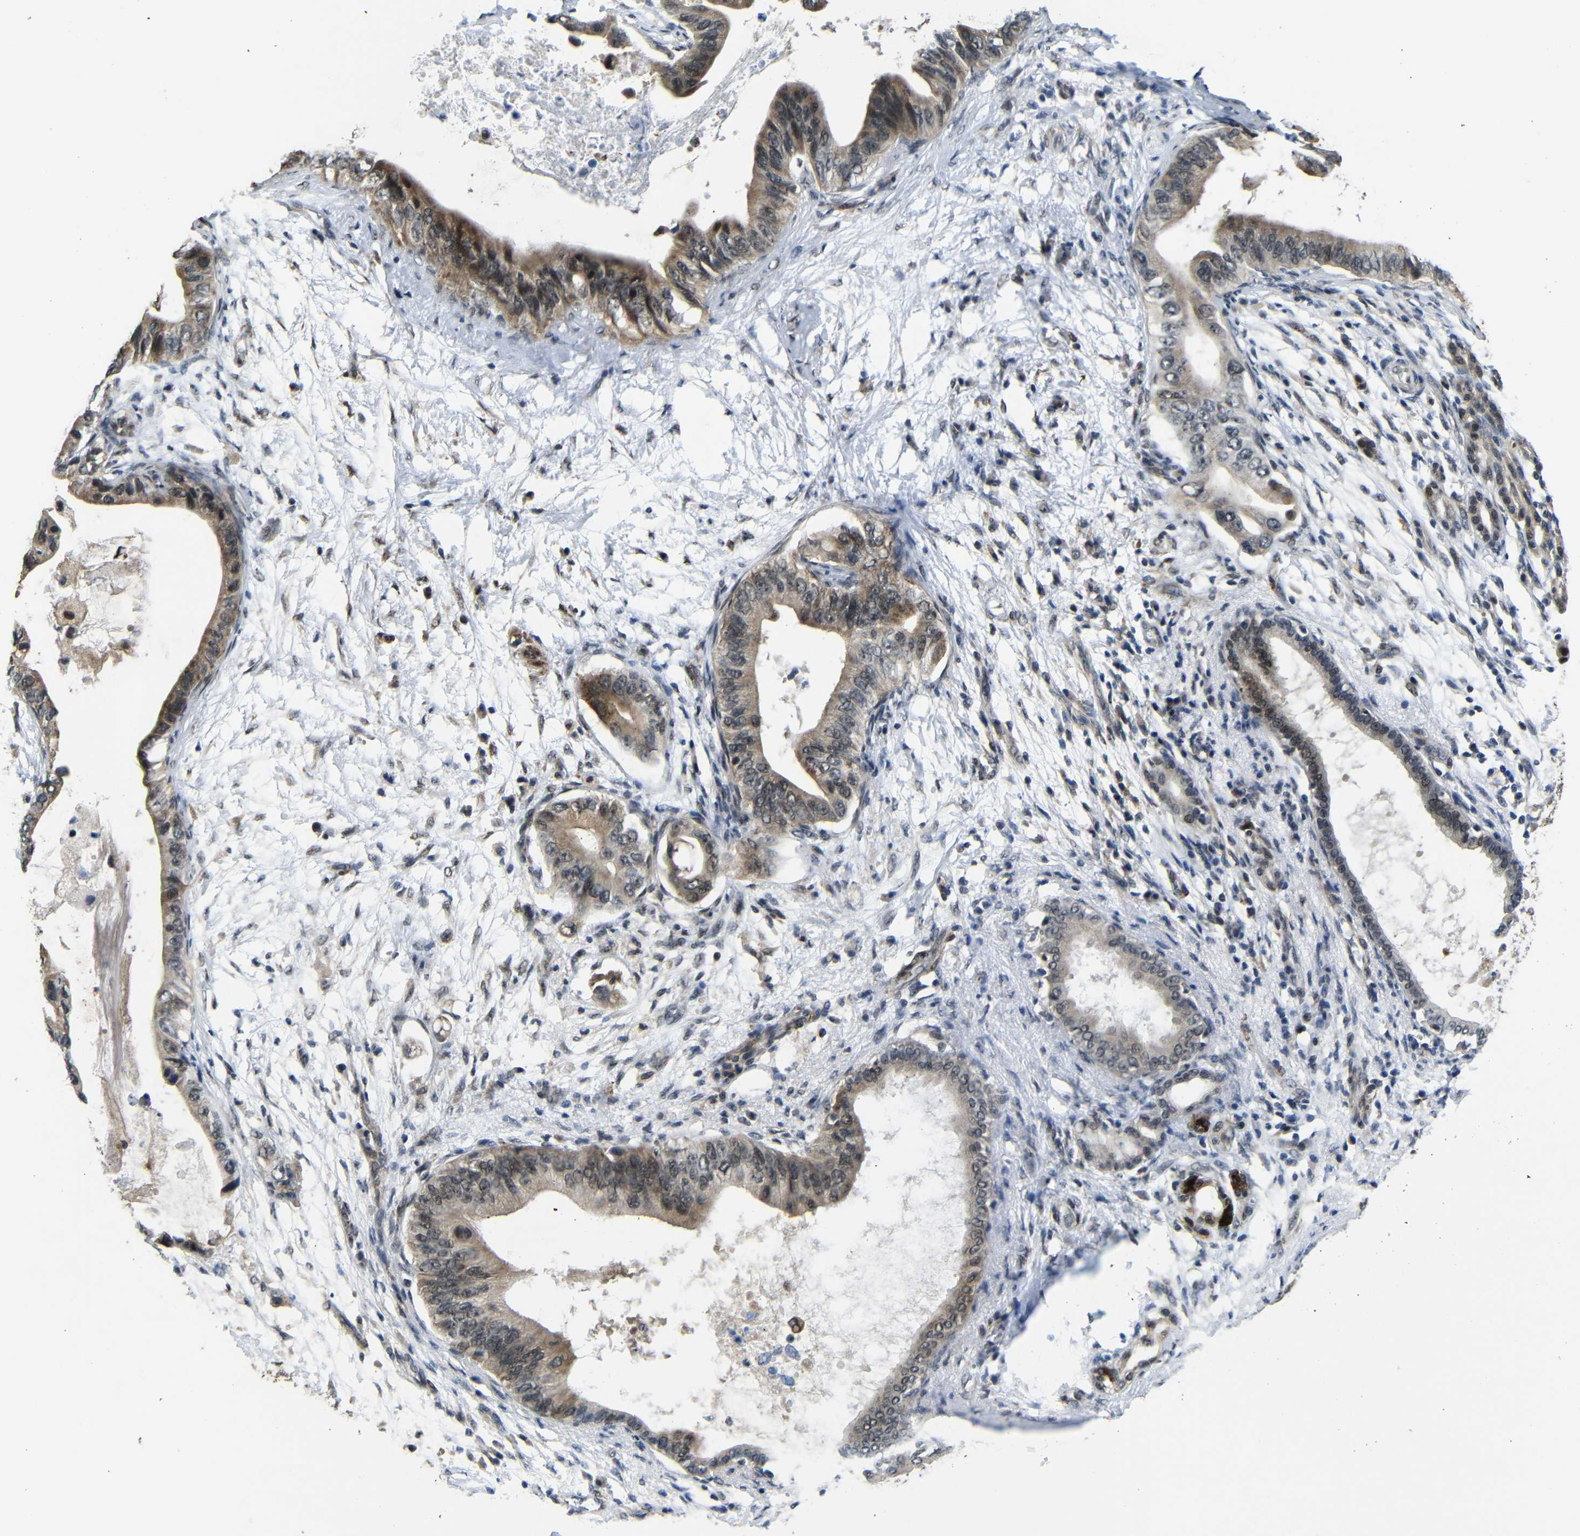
{"staining": {"intensity": "moderate", "quantity": "25%-75%", "location": "cytoplasmic/membranous"}, "tissue": "pancreatic cancer", "cell_type": "Tumor cells", "image_type": "cancer", "snomed": [{"axis": "morphology", "description": "Adenocarcinoma, NOS"}, {"axis": "topography", "description": "Pancreas"}], "caption": "This photomicrograph exhibits pancreatic adenocarcinoma stained with immunohistochemistry to label a protein in brown. The cytoplasmic/membranous of tumor cells show moderate positivity for the protein. Nuclei are counter-stained blue.", "gene": "FAM172A", "patient": {"sex": "male", "age": 77}}